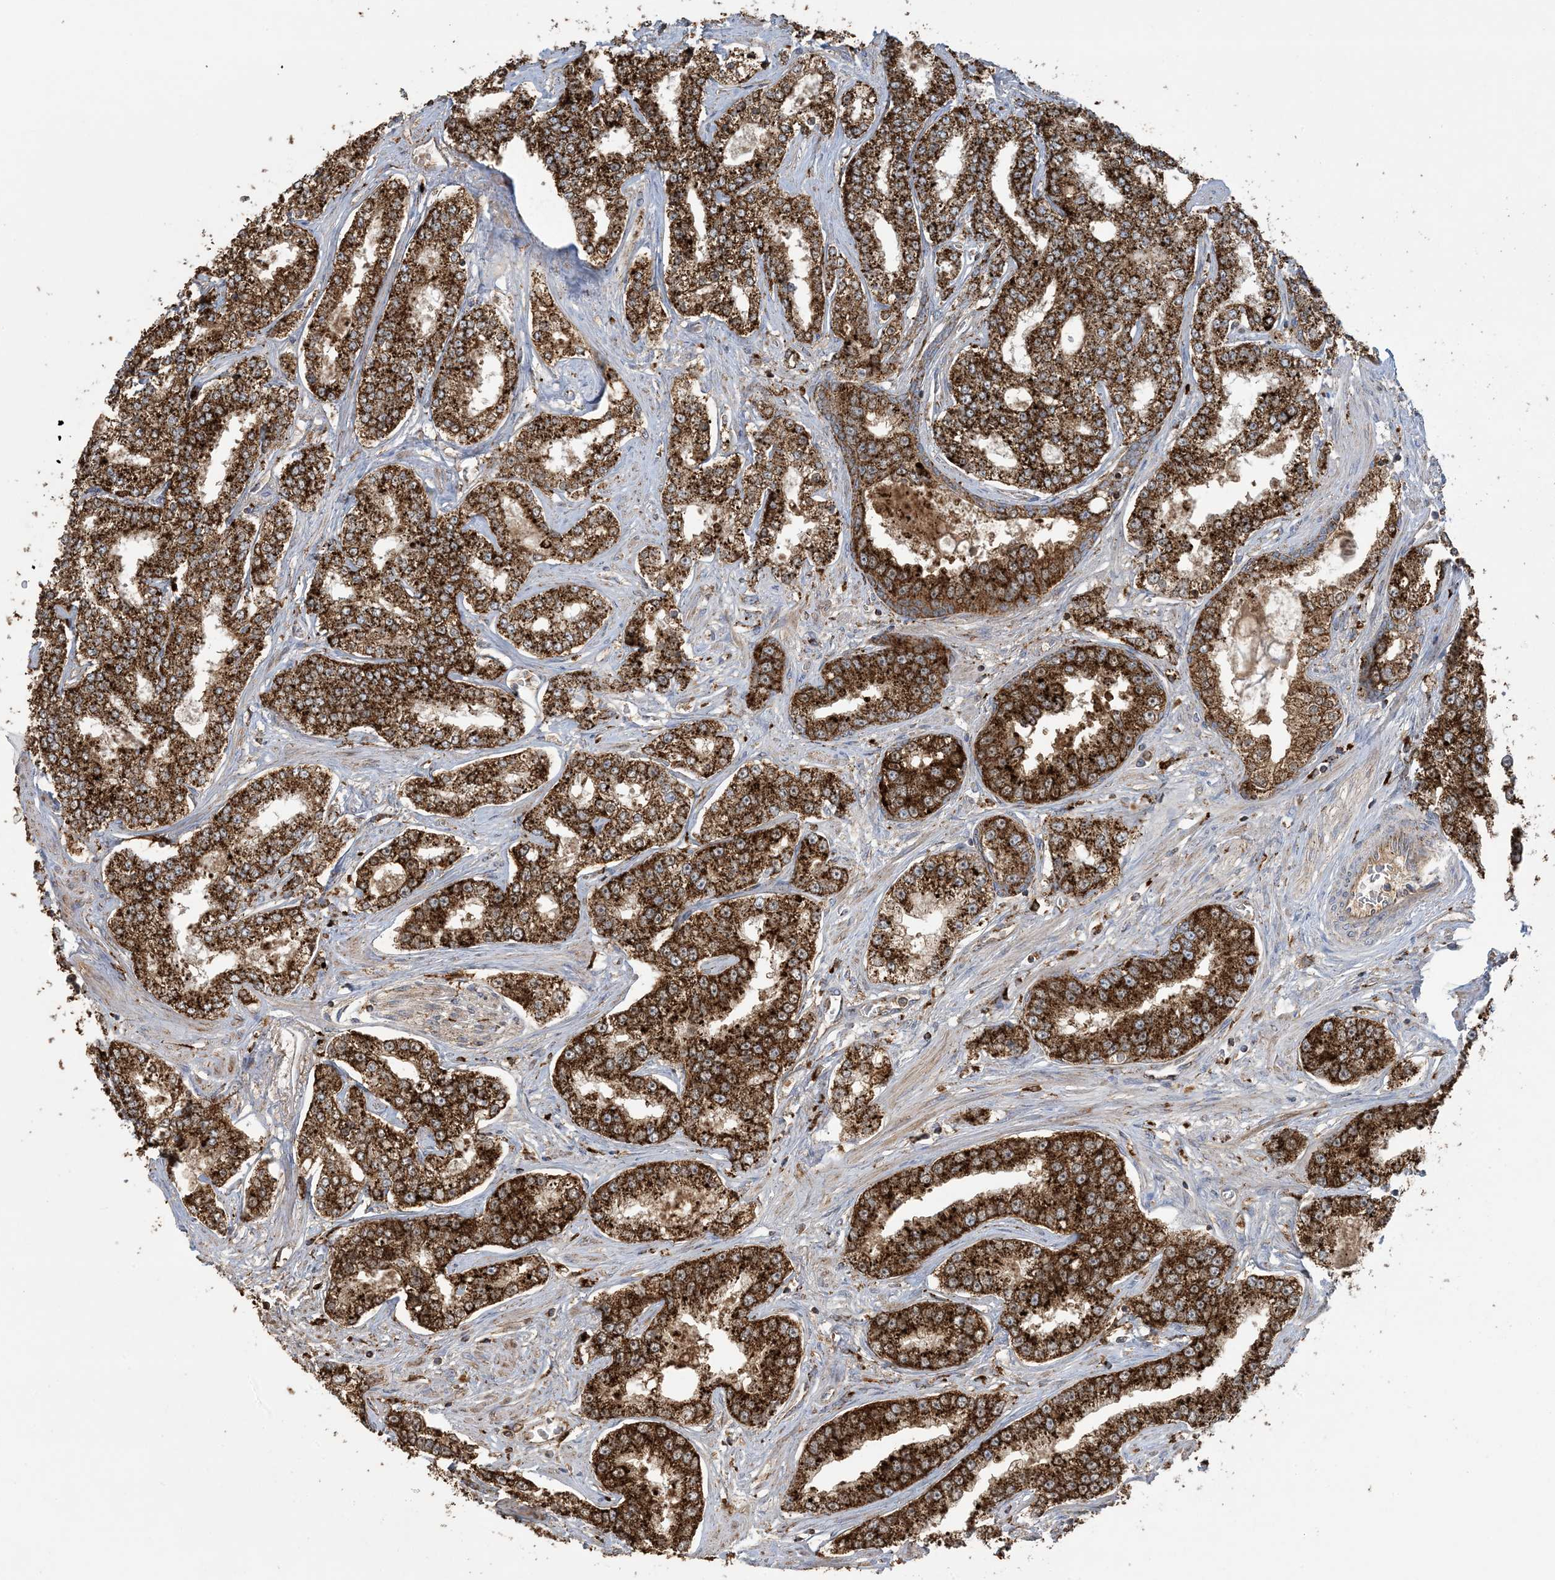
{"staining": {"intensity": "strong", "quantity": ">75%", "location": "cytoplasmic/membranous"}, "tissue": "prostate cancer", "cell_type": "Tumor cells", "image_type": "cancer", "snomed": [{"axis": "morphology", "description": "Normal tissue, NOS"}, {"axis": "morphology", "description": "Adenocarcinoma, High grade"}, {"axis": "topography", "description": "Prostate"}], "caption": "About >75% of tumor cells in human high-grade adenocarcinoma (prostate) exhibit strong cytoplasmic/membranous protein expression as visualized by brown immunohistochemical staining.", "gene": "AGA", "patient": {"sex": "male", "age": 83}}